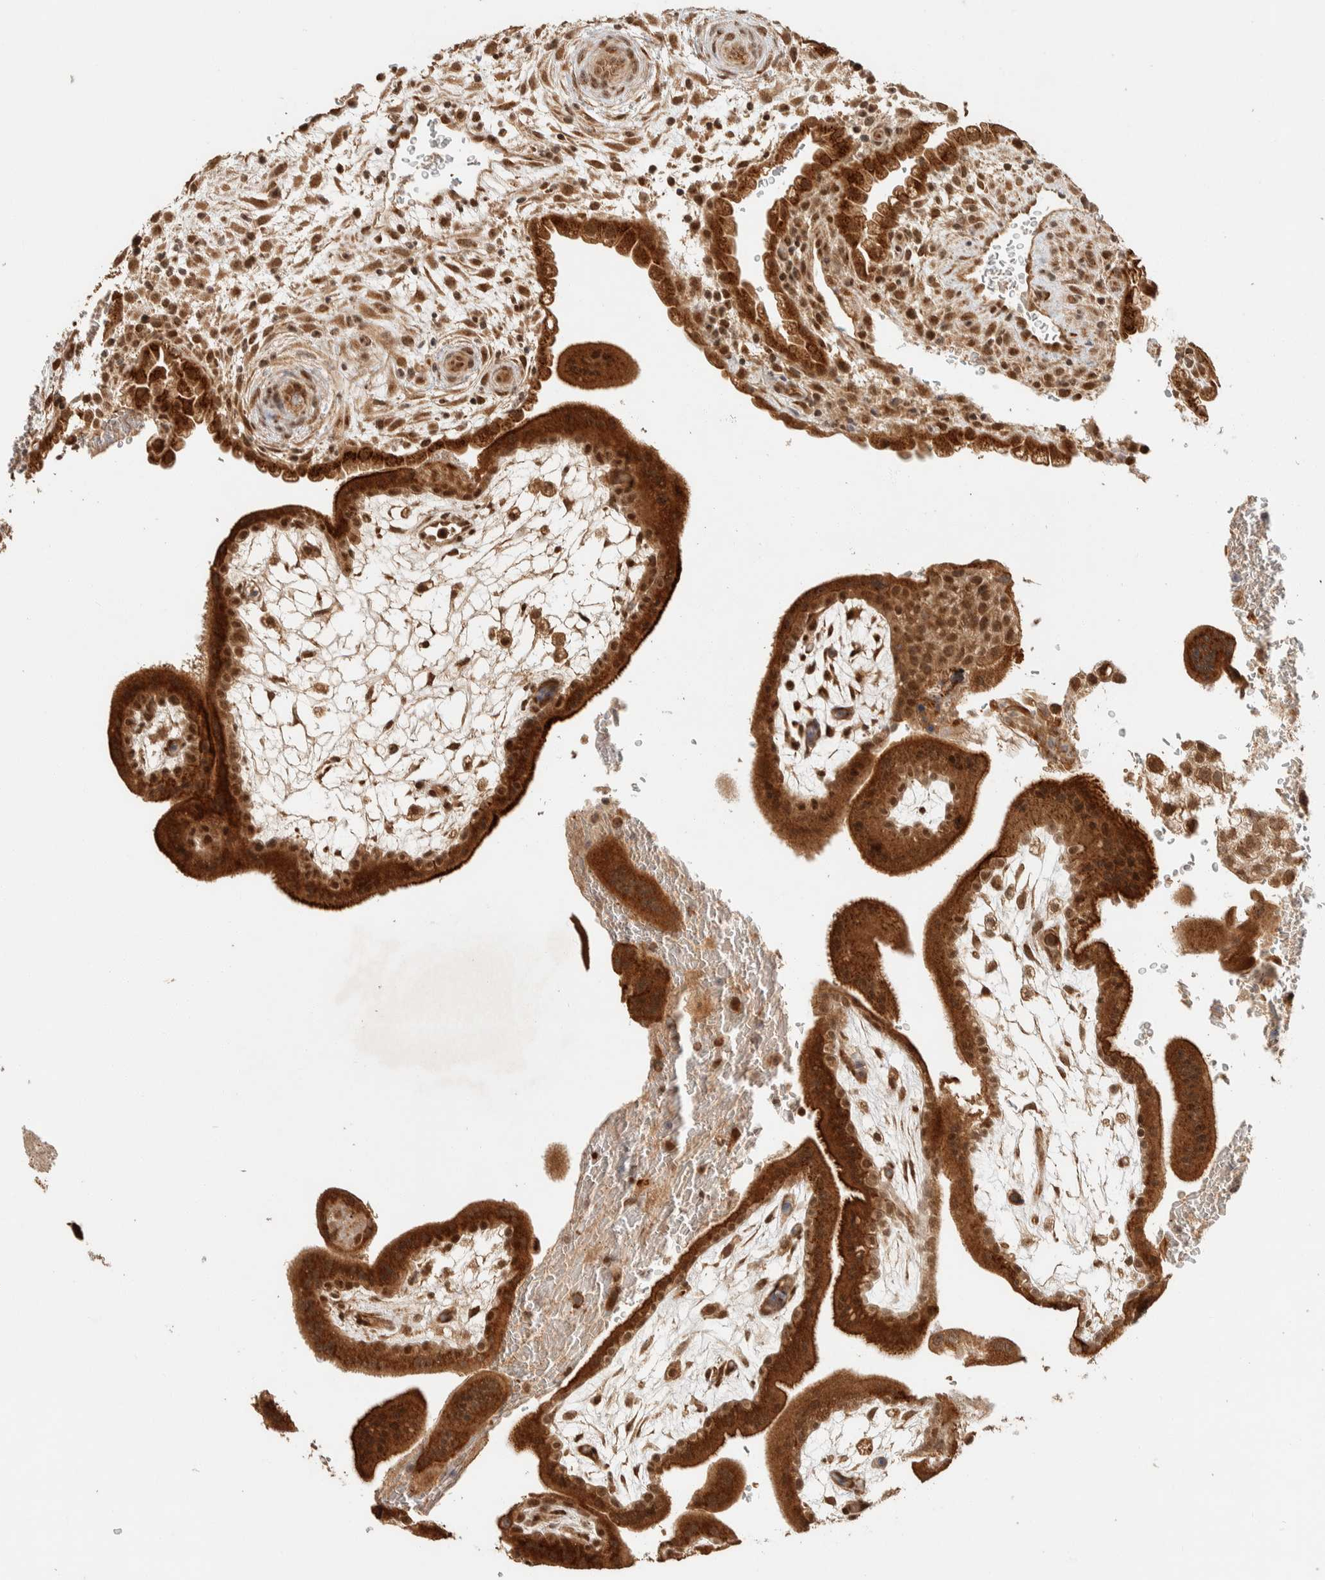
{"staining": {"intensity": "strong", "quantity": ">75%", "location": "cytoplasmic/membranous,nuclear"}, "tissue": "placenta", "cell_type": "Trophoblastic cells", "image_type": "normal", "snomed": [{"axis": "morphology", "description": "Normal tissue, NOS"}, {"axis": "topography", "description": "Placenta"}], "caption": "DAB (3,3'-diaminobenzidine) immunohistochemical staining of normal placenta displays strong cytoplasmic/membranous,nuclear protein expression in approximately >75% of trophoblastic cells.", "gene": "ZBTB2", "patient": {"sex": "female", "age": 35}}